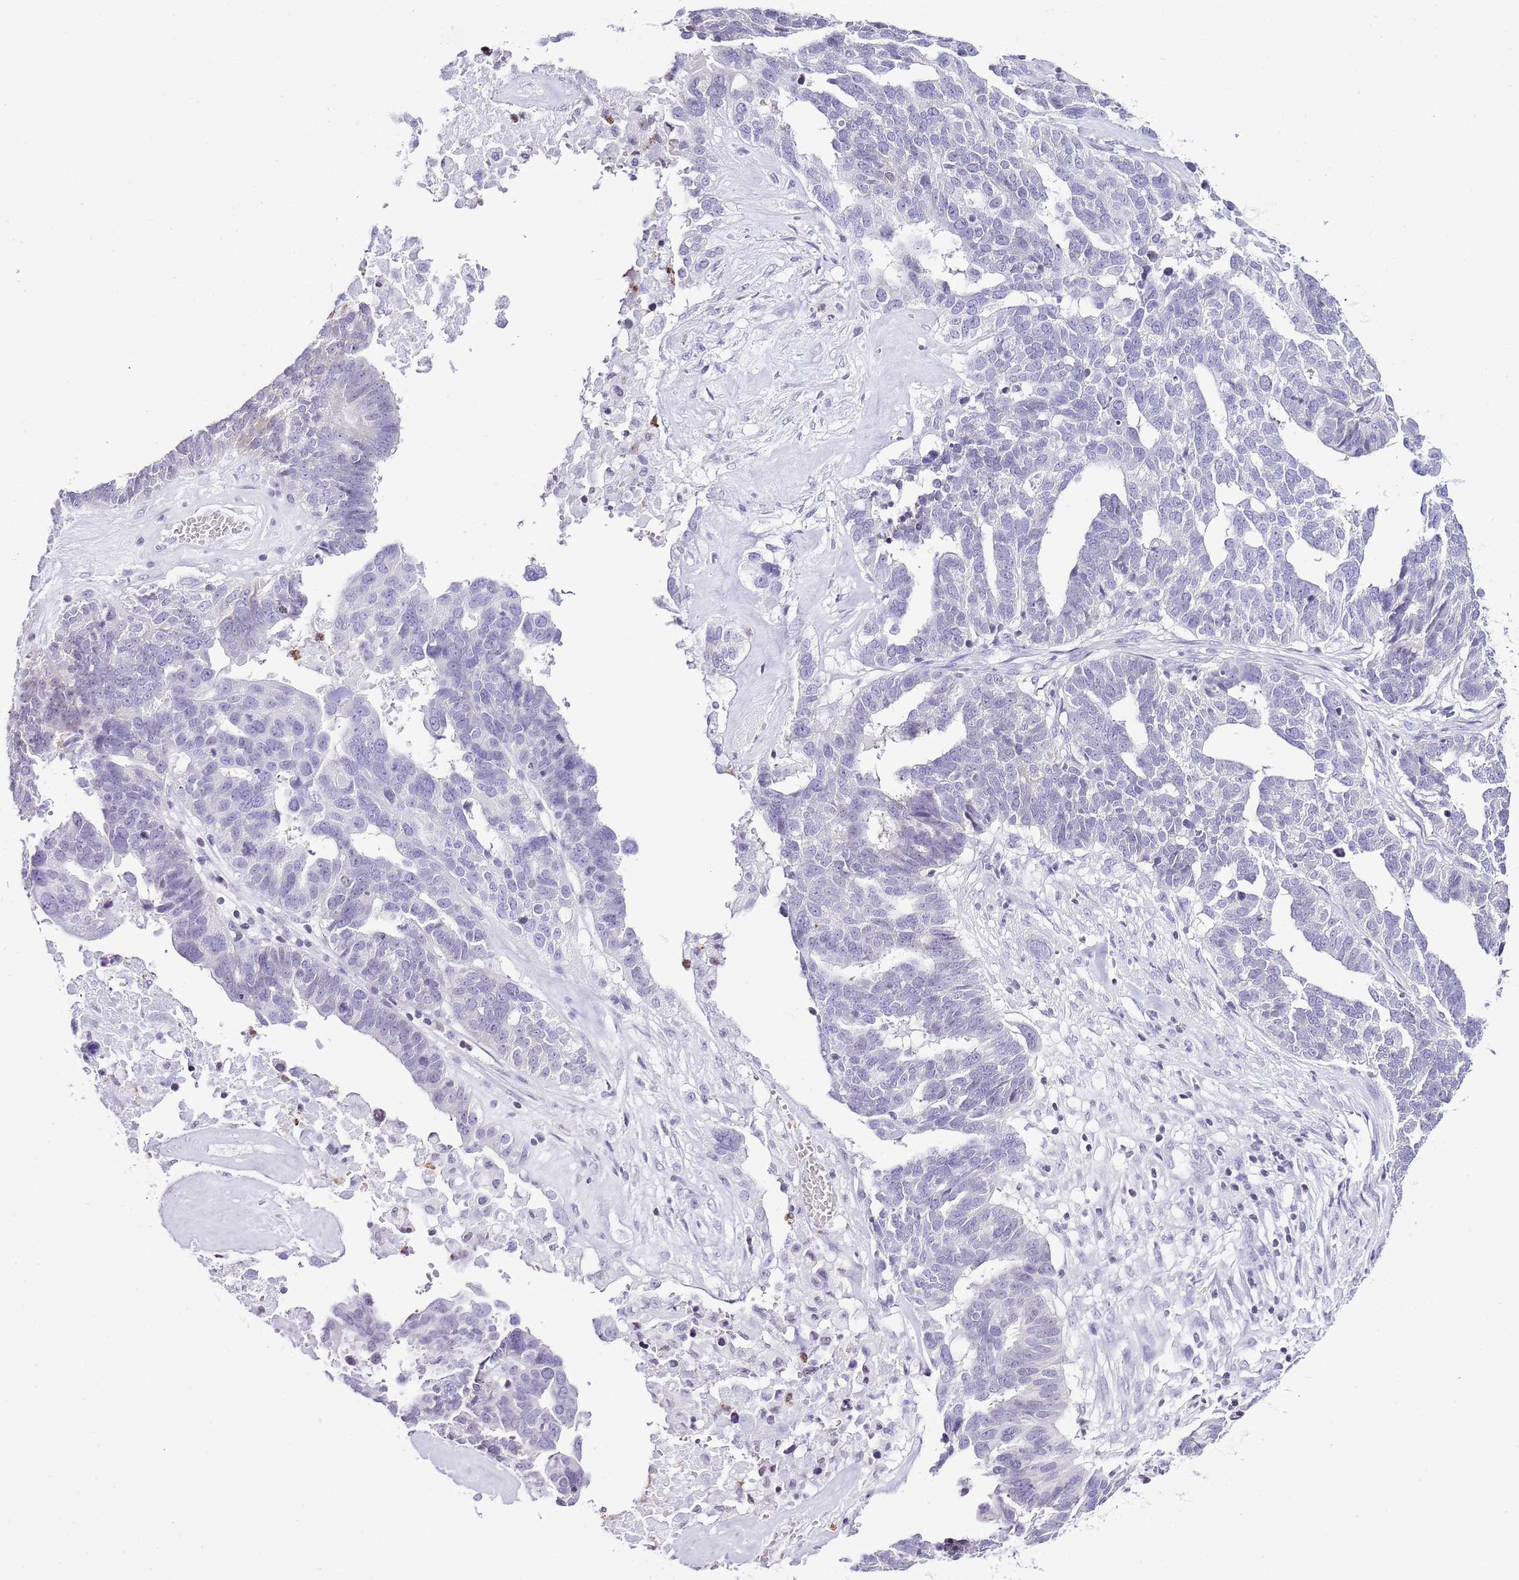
{"staining": {"intensity": "negative", "quantity": "none", "location": "none"}, "tissue": "ovarian cancer", "cell_type": "Tumor cells", "image_type": "cancer", "snomed": [{"axis": "morphology", "description": "Cystadenocarcinoma, serous, NOS"}, {"axis": "topography", "description": "Ovary"}], "caption": "High magnification brightfield microscopy of ovarian serous cystadenocarcinoma stained with DAB (3,3'-diaminobenzidine) (brown) and counterstained with hematoxylin (blue): tumor cells show no significant staining. (DAB (3,3'-diaminobenzidine) immunohistochemistry visualized using brightfield microscopy, high magnification).", "gene": "PRR15", "patient": {"sex": "female", "age": 59}}